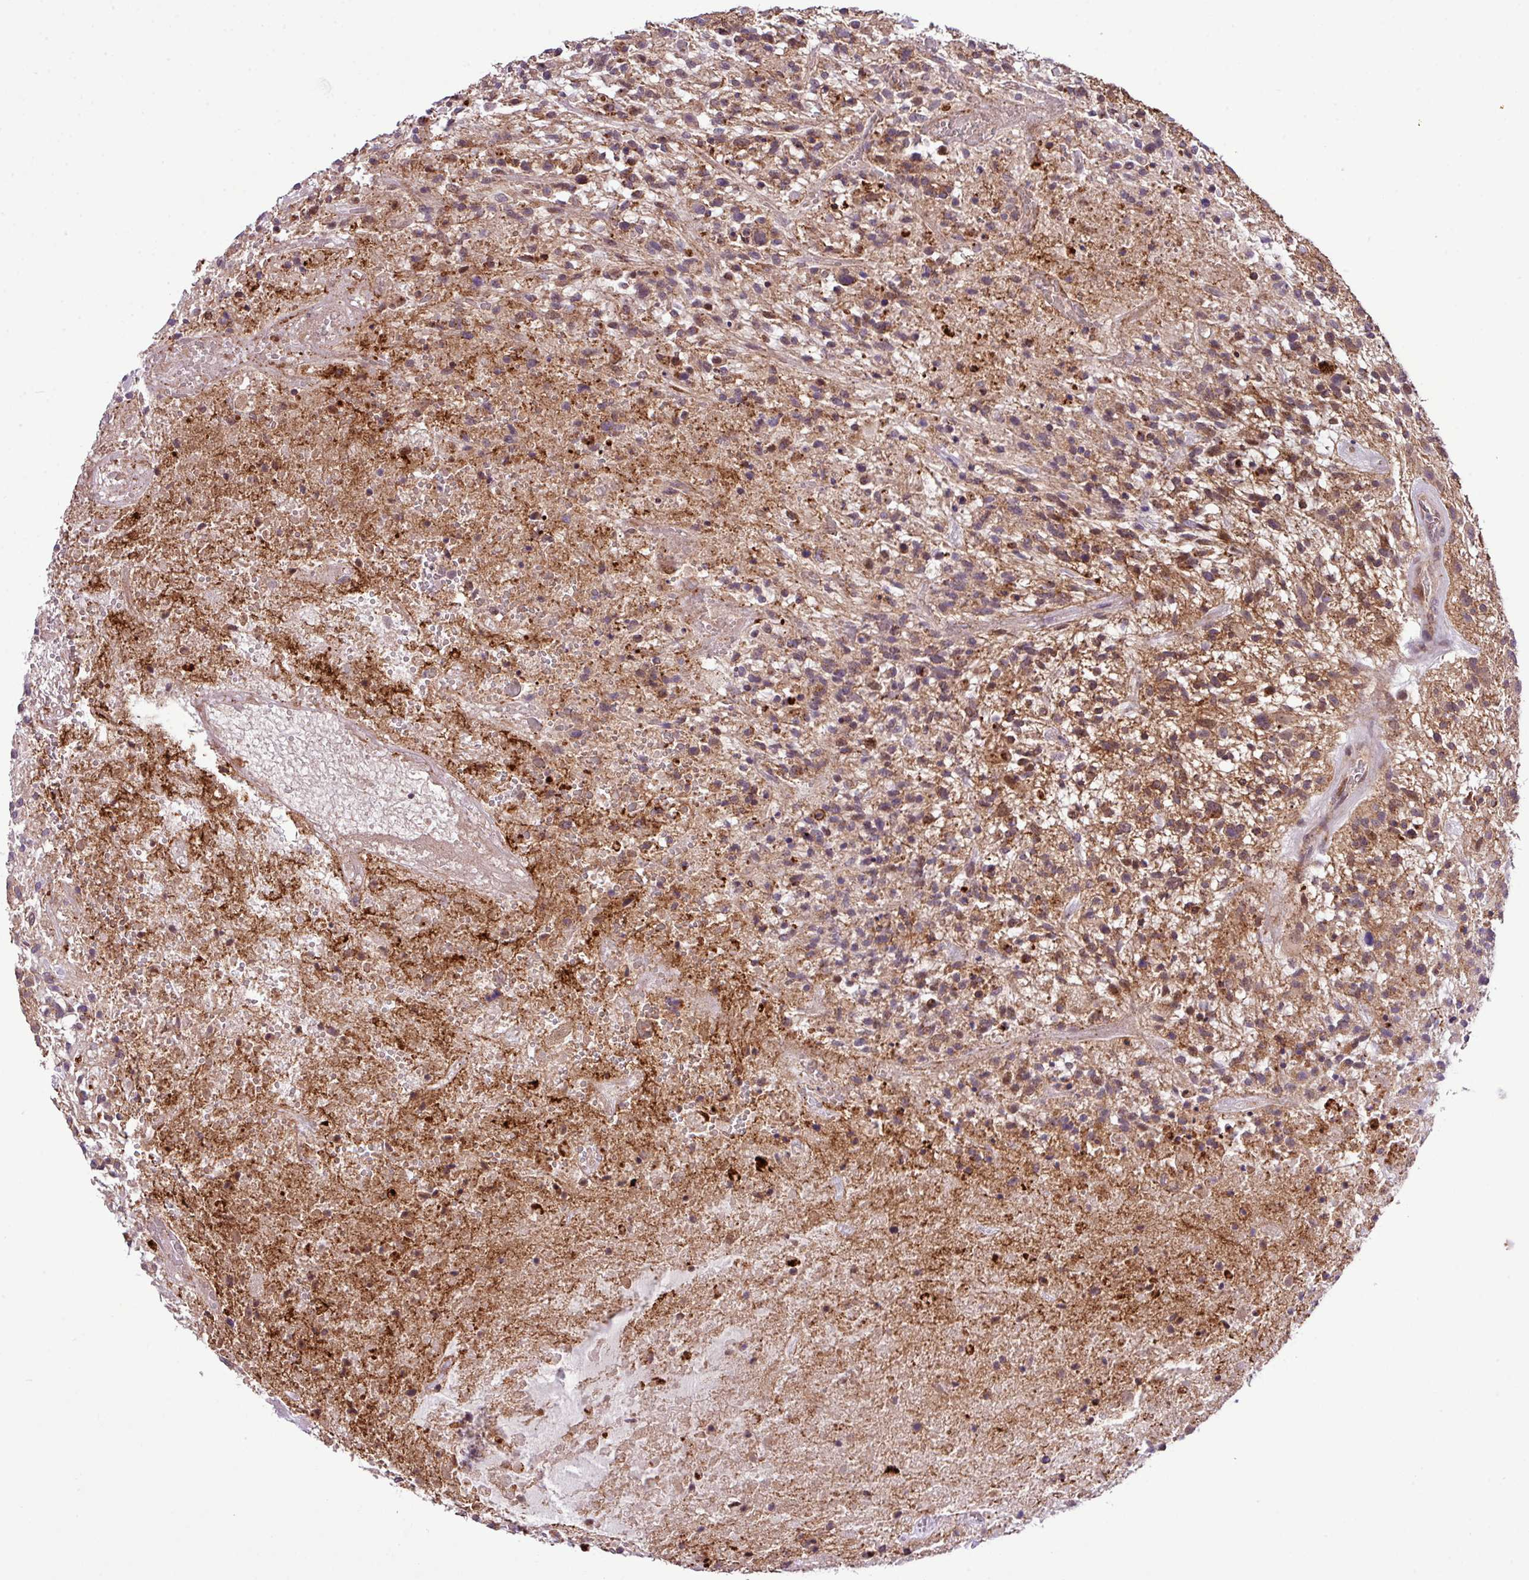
{"staining": {"intensity": "weak", "quantity": ">75%", "location": "cytoplasmic/membranous"}, "tissue": "glioma", "cell_type": "Tumor cells", "image_type": "cancer", "snomed": [{"axis": "morphology", "description": "Glioma, malignant, High grade"}, {"axis": "topography", "description": "Brain"}], "caption": "The micrograph displays a brown stain indicating the presence of a protein in the cytoplasmic/membranous of tumor cells in malignant glioma (high-grade).", "gene": "B3GNT9", "patient": {"sex": "male", "age": 47}}